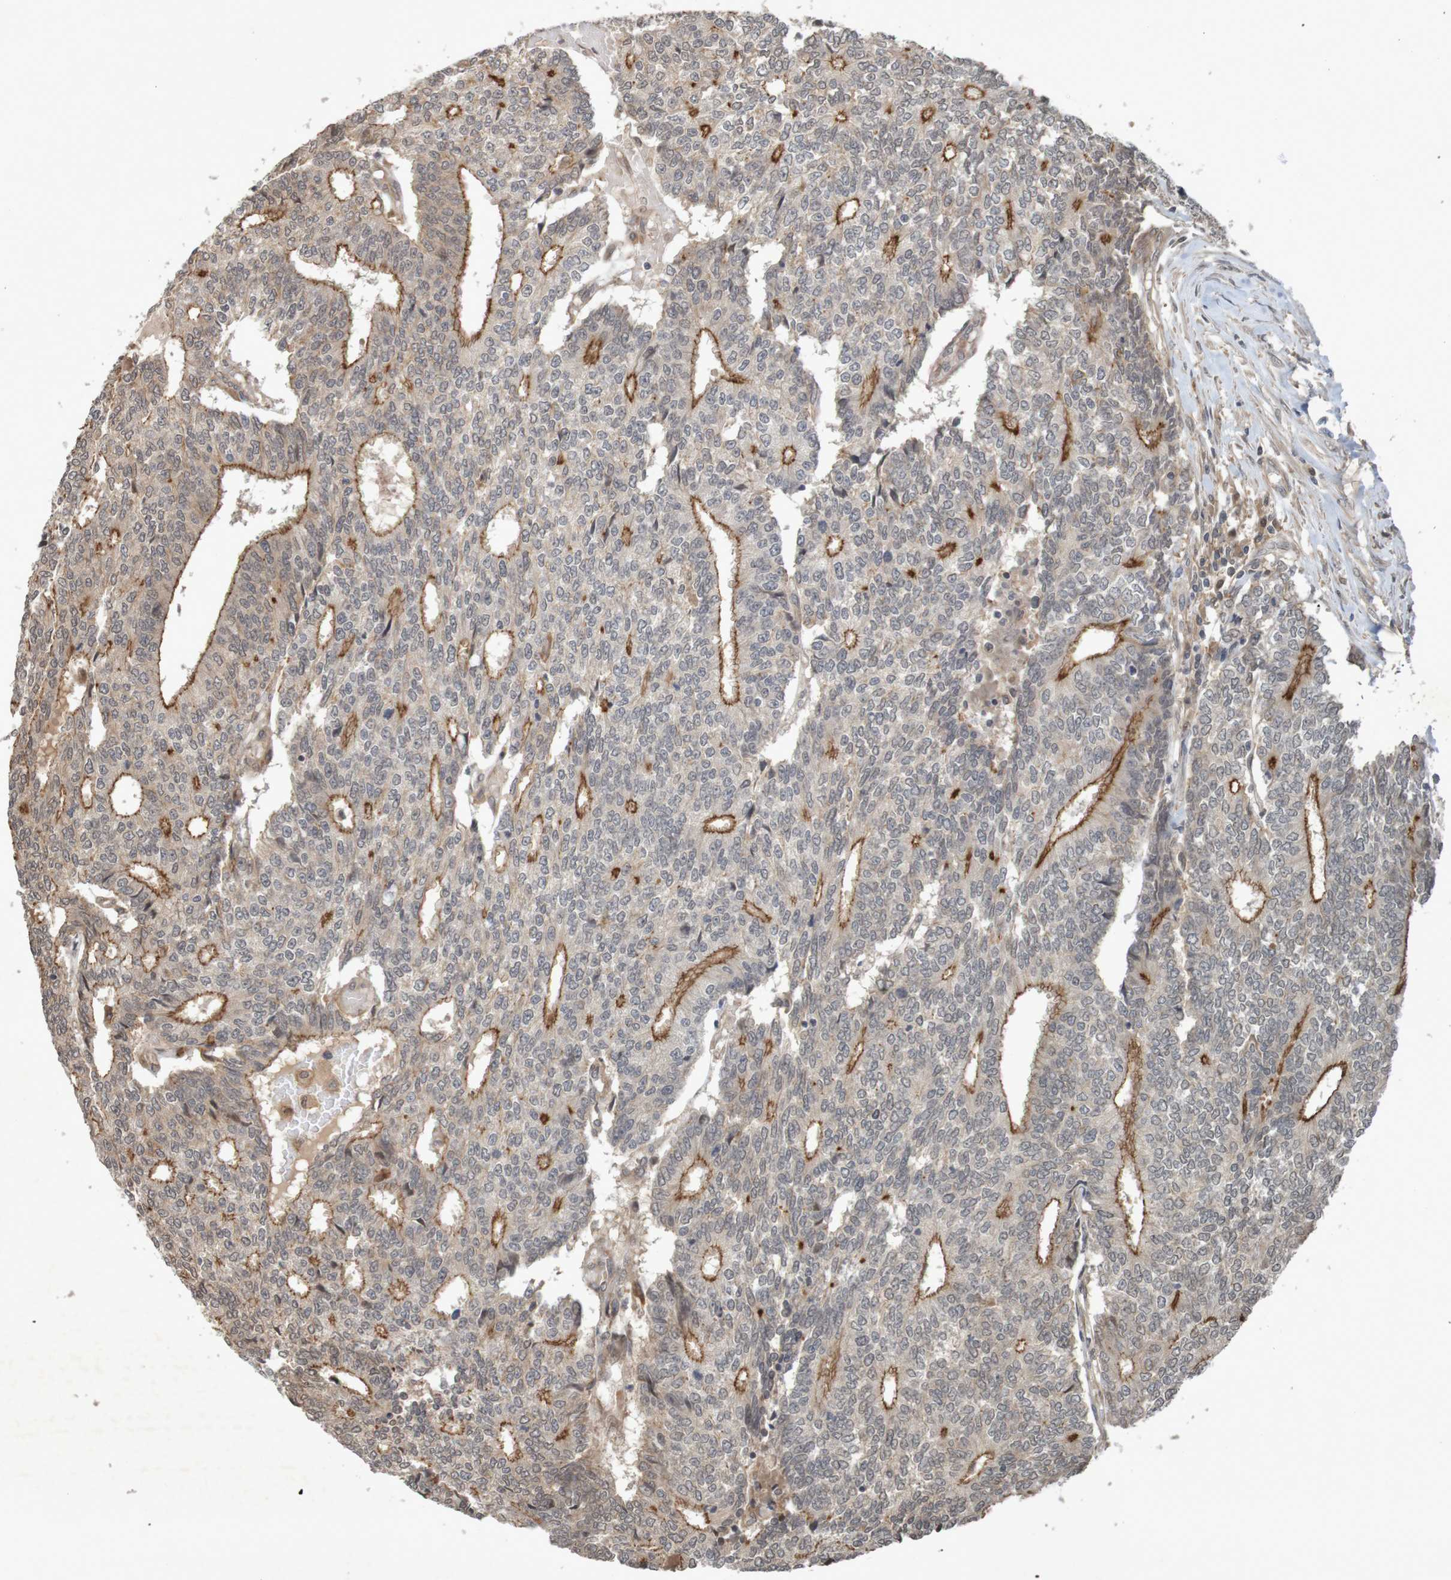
{"staining": {"intensity": "strong", "quantity": "25%-75%", "location": "cytoplasmic/membranous"}, "tissue": "prostate cancer", "cell_type": "Tumor cells", "image_type": "cancer", "snomed": [{"axis": "morphology", "description": "Normal tissue, NOS"}, {"axis": "morphology", "description": "Adenocarcinoma, High grade"}, {"axis": "topography", "description": "Prostate"}, {"axis": "topography", "description": "Seminal veicle"}], "caption": "Immunohistochemical staining of human adenocarcinoma (high-grade) (prostate) shows high levels of strong cytoplasmic/membranous expression in approximately 25%-75% of tumor cells.", "gene": "ARHGEF11", "patient": {"sex": "male", "age": 55}}